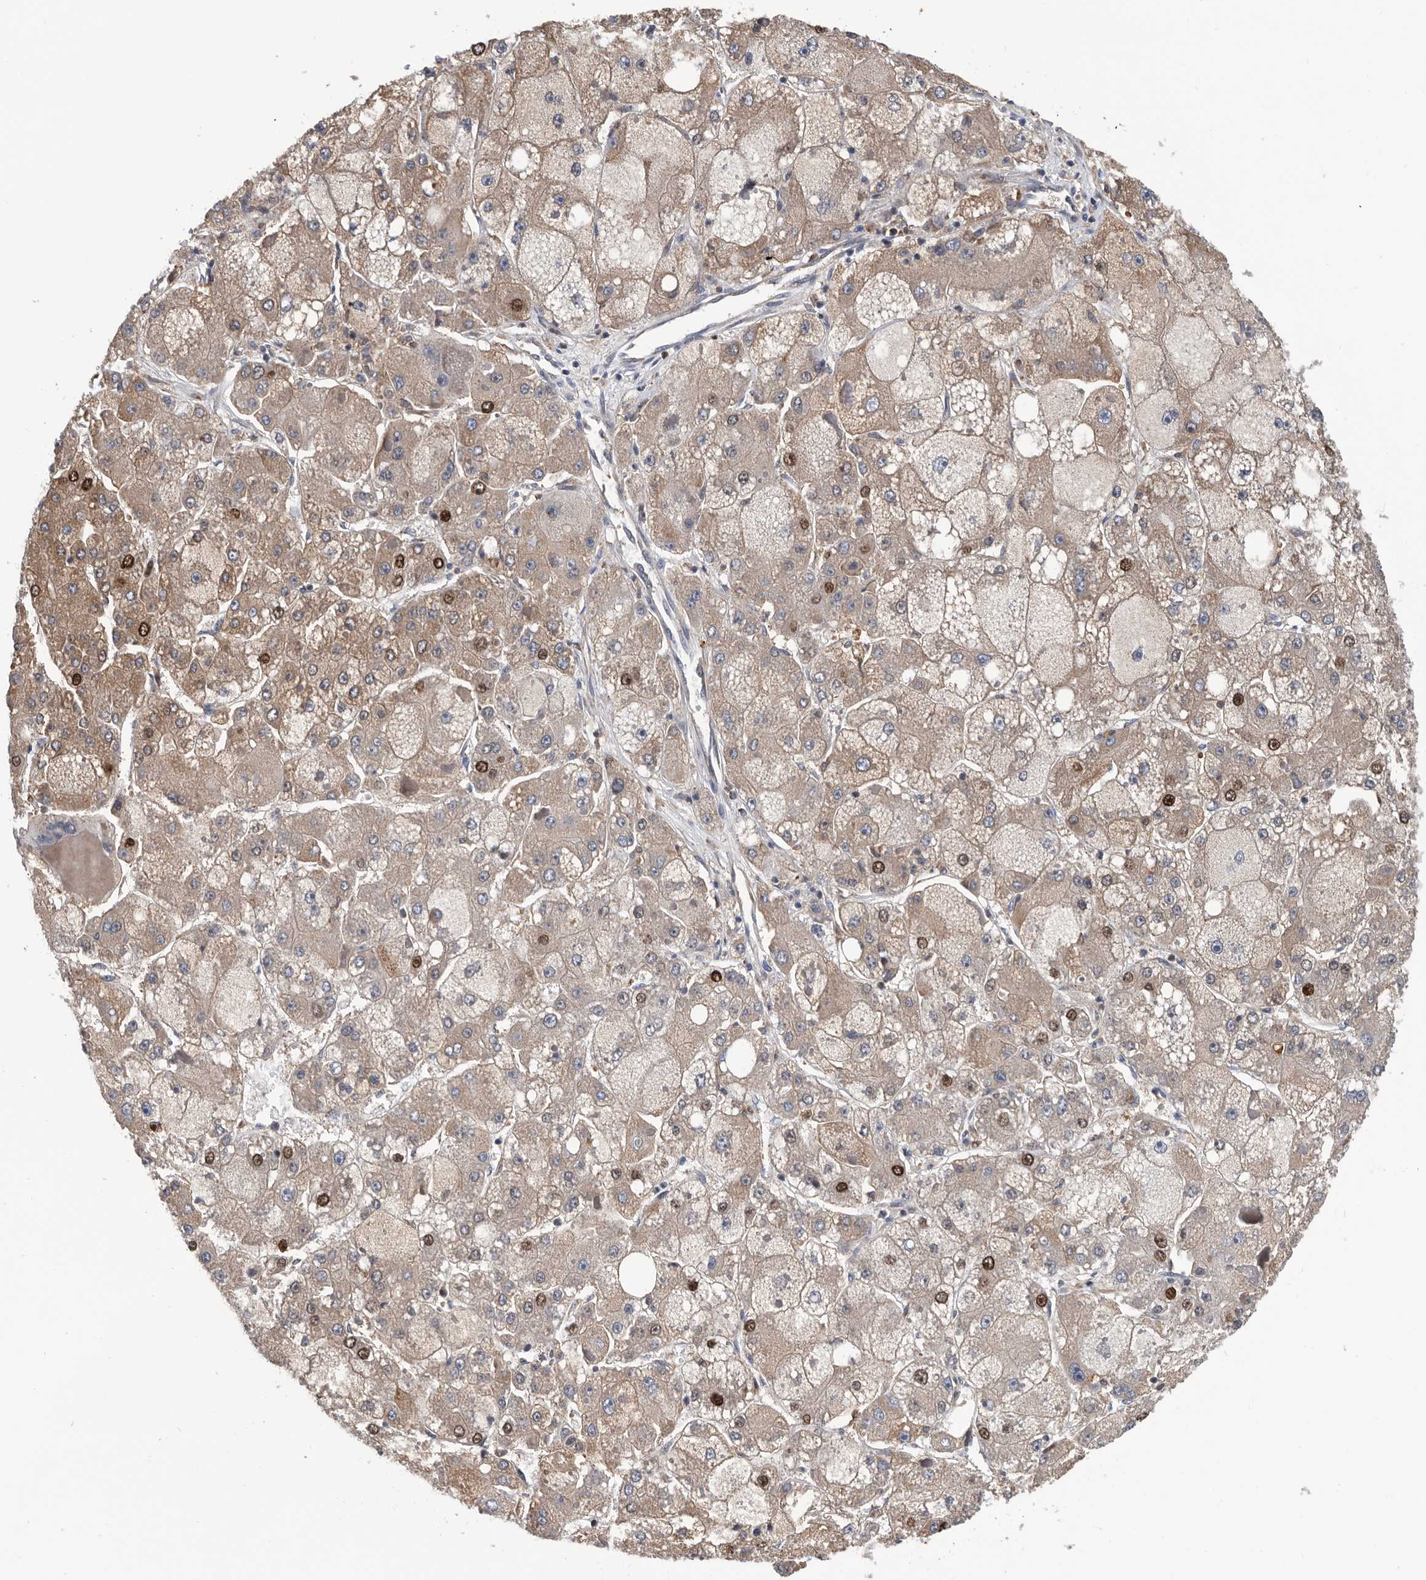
{"staining": {"intensity": "strong", "quantity": "<25%", "location": "cytoplasmic/membranous,nuclear"}, "tissue": "liver cancer", "cell_type": "Tumor cells", "image_type": "cancer", "snomed": [{"axis": "morphology", "description": "Carcinoma, Hepatocellular, NOS"}, {"axis": "topography", "description": "Liver"}], "caption": "This histopathology image shows liver cancer (hepatocellular carcinoma) stained with immunohistochemistry to label a protein in brown. The cytoplasmic/membranous and nuclear of tumor cells show strong positivity for the protein. Nuclei are counter-stained blue.", "gene": "ATAD2", "patient": {"sex": "female", "age": 73}}